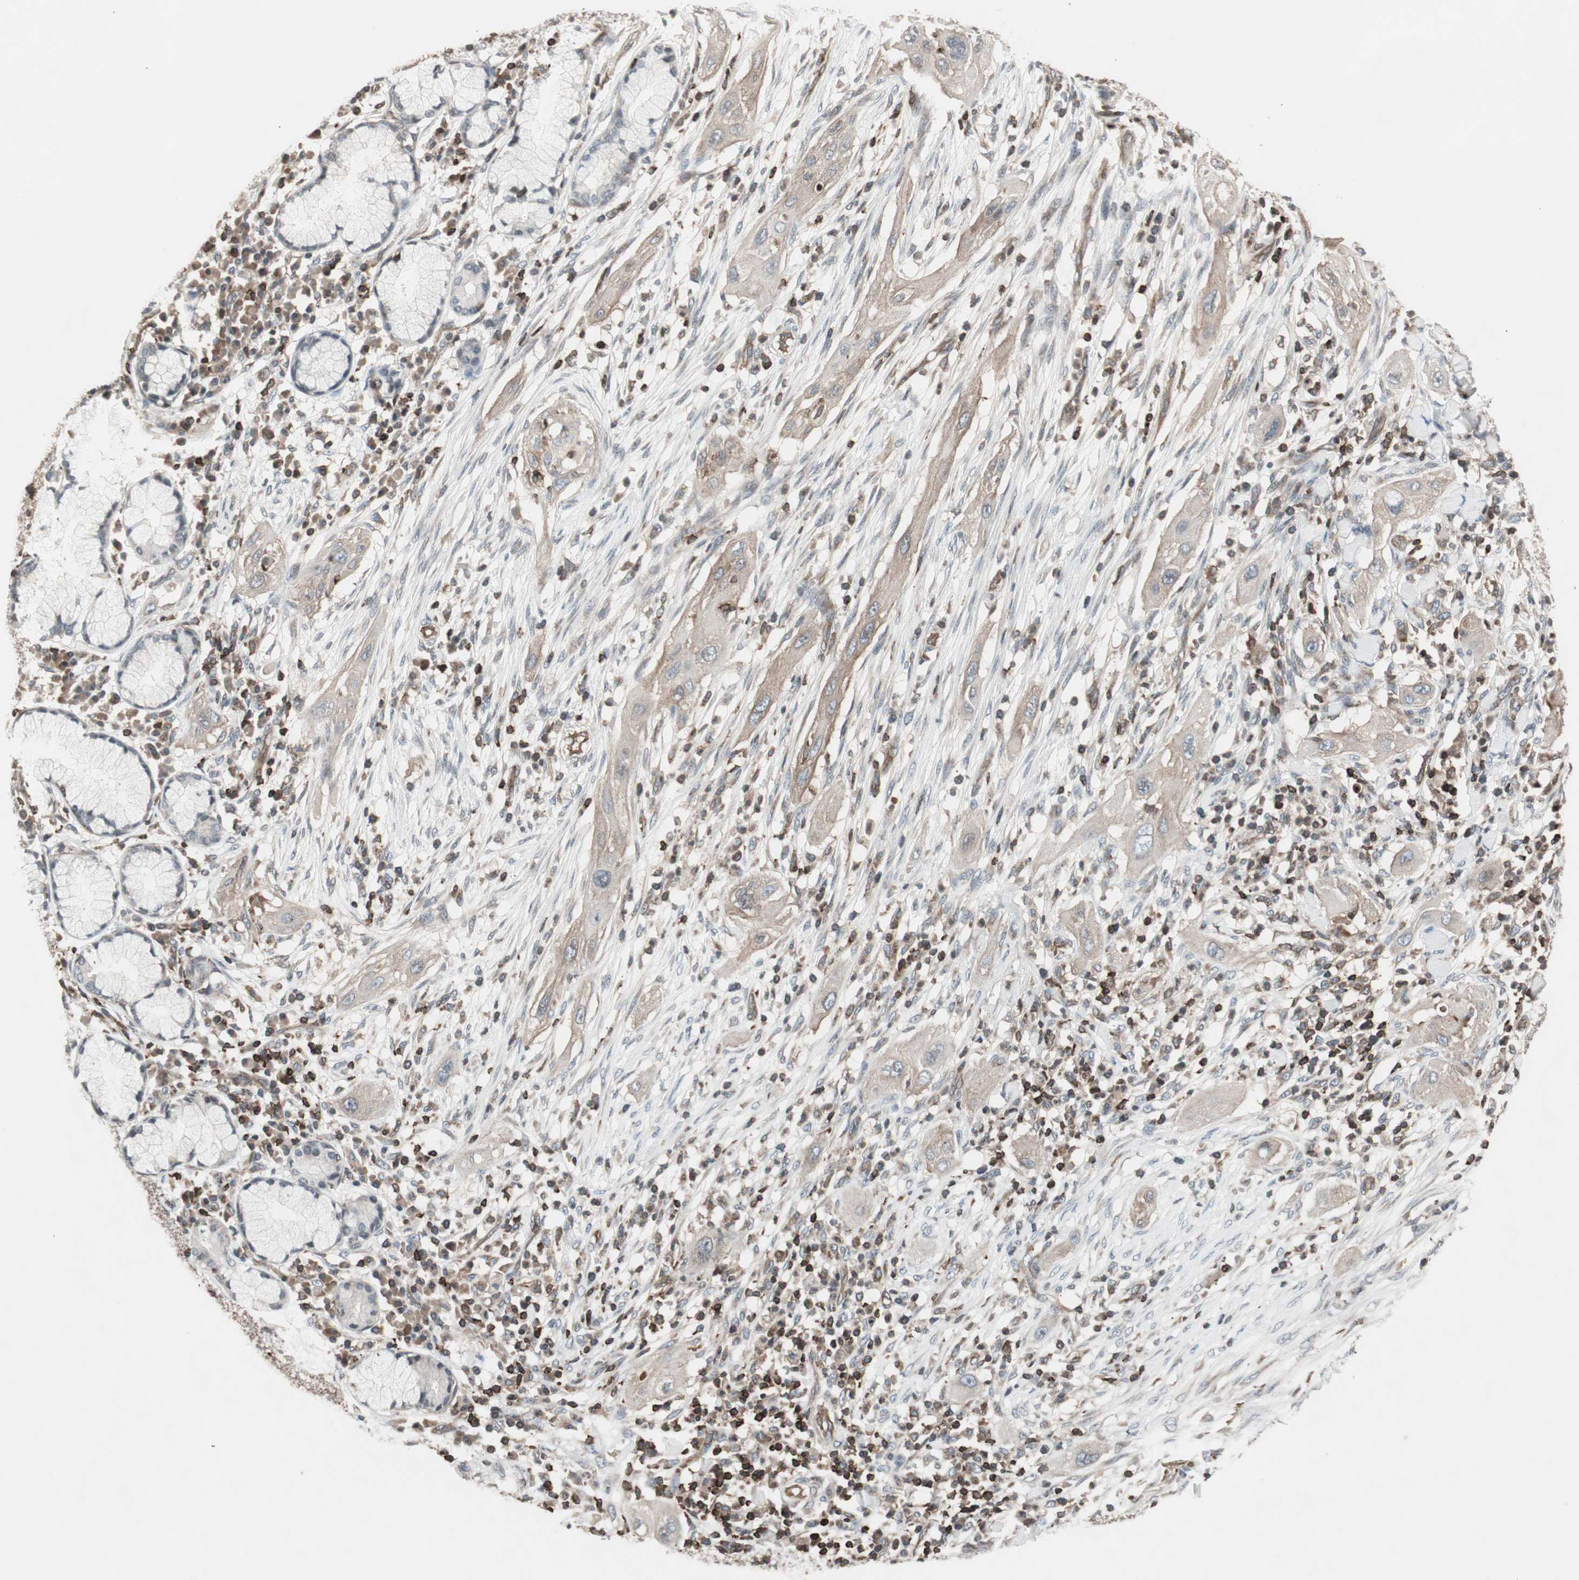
{"staining": {"intensity": "weak", "quantity": "25%-75%", "location": "cytoplasmic/membranous"}, "tissue": "lung cancer", "cell_type": "Tumor cells", "image_type": "cancer", "snomed": [{"axis": "morphology", "description": "Squamous cell carcinoma, NOS"}, {"axis": "topography", "description": "Lung"}], "caption": "About 25%-75% of tumor cells in human lung cancer exhibit weak cytoplasmic/membranous protein positivity as visualized by brown immunohistochemical staining.", "gene": "ARHGEF1", "patient": {"sex": "female", "age": 47}}